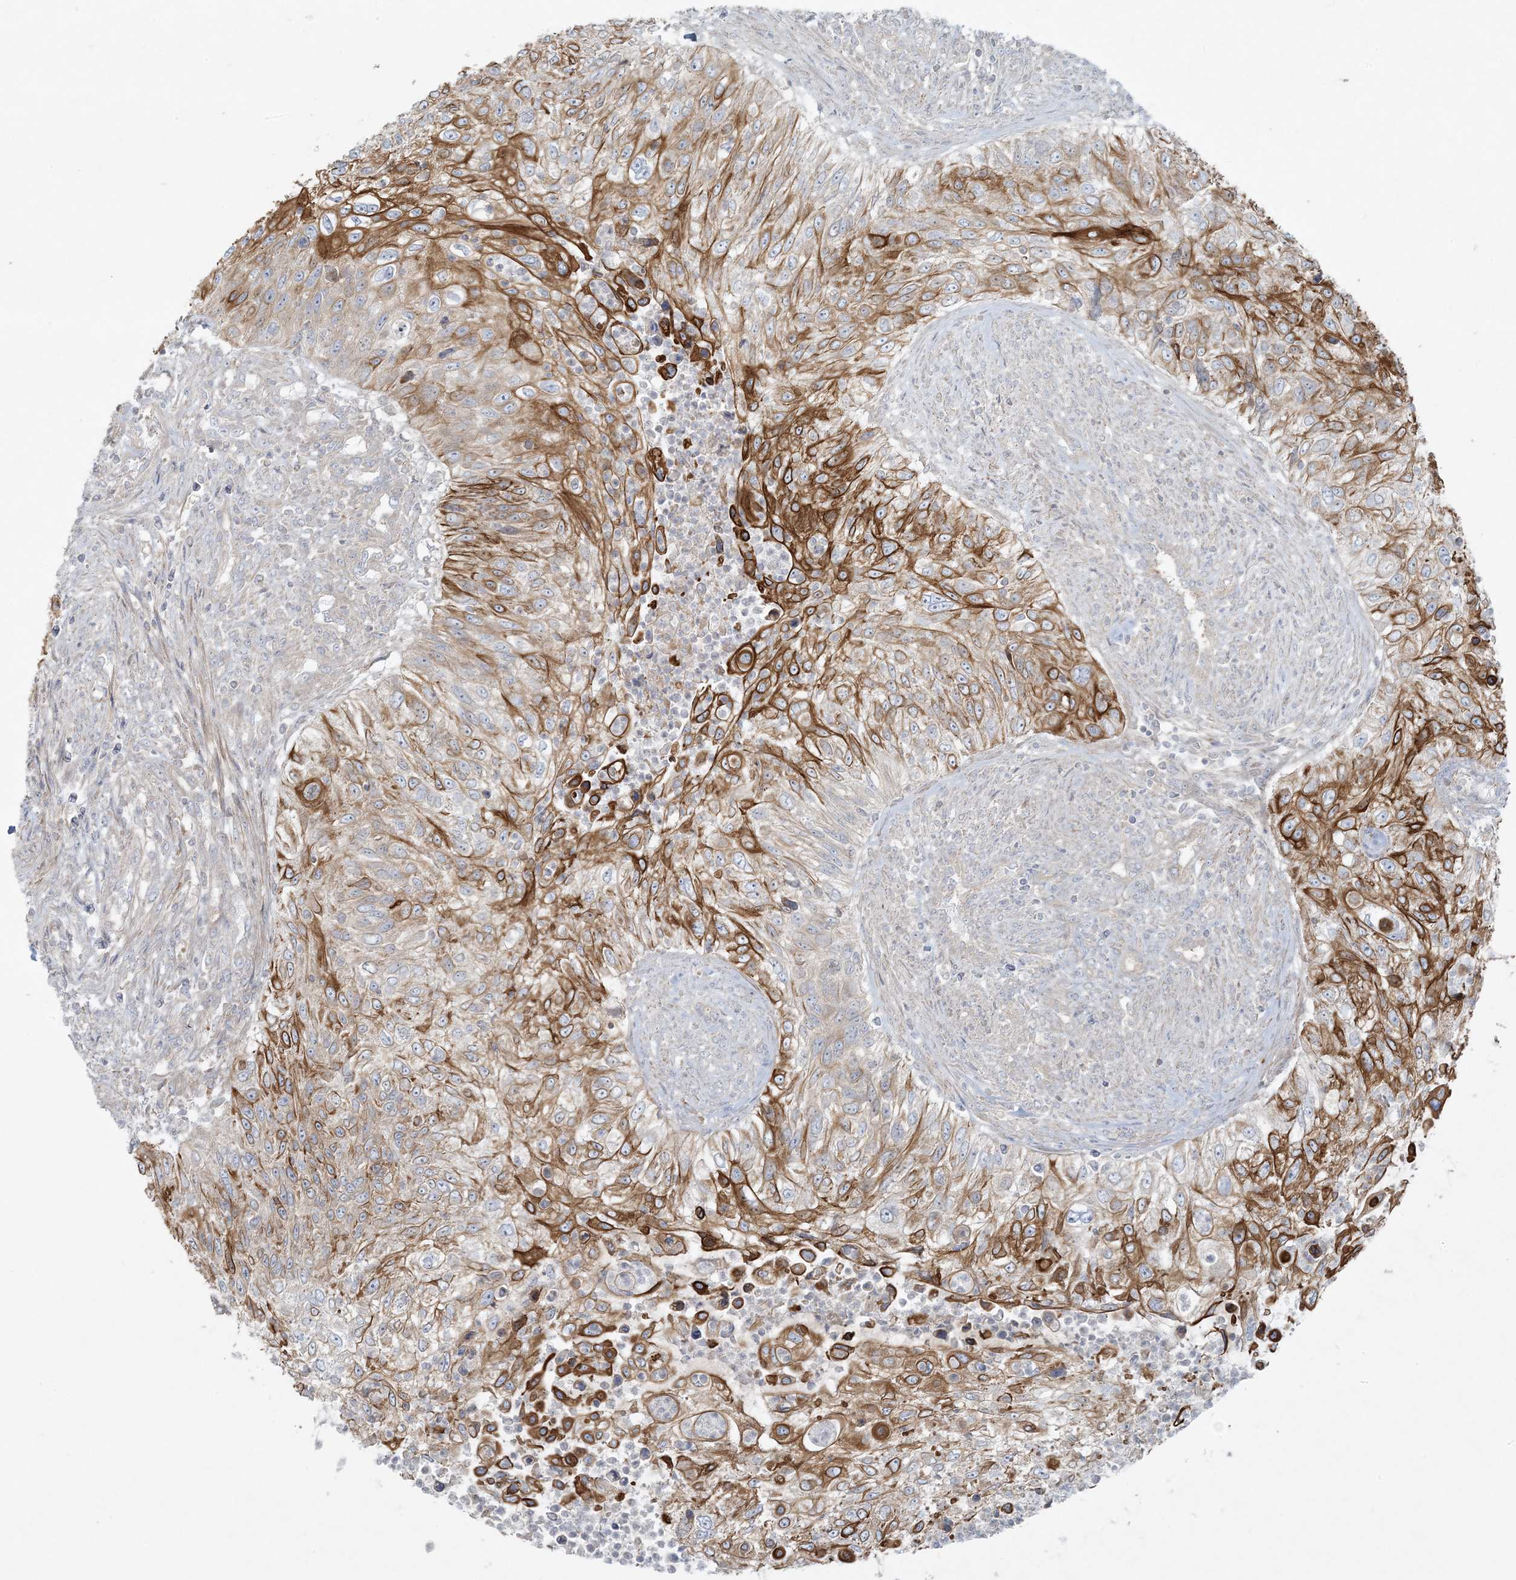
{"staining": {"intensity": "strong", "quantity": ">75%", "location": "cytoplasmic/membranous"}, "tissue": "urothelial cancer", "cell_type": "Tumor cells", "image_type": "cancer", "snomed": [{"axis": "morphology", "description": "Urothelial carcinoma, High grade"}, {"axis": "topography", "description": "Urinary bladder"}], "caption": "Tumor cells reveal high levels of strong cytoplasmic/membranous positivity in about >75% of cells in human urothelial cancer.", "gene": "PIK3R4", "patient": {"sex": "female", "age": 60}}